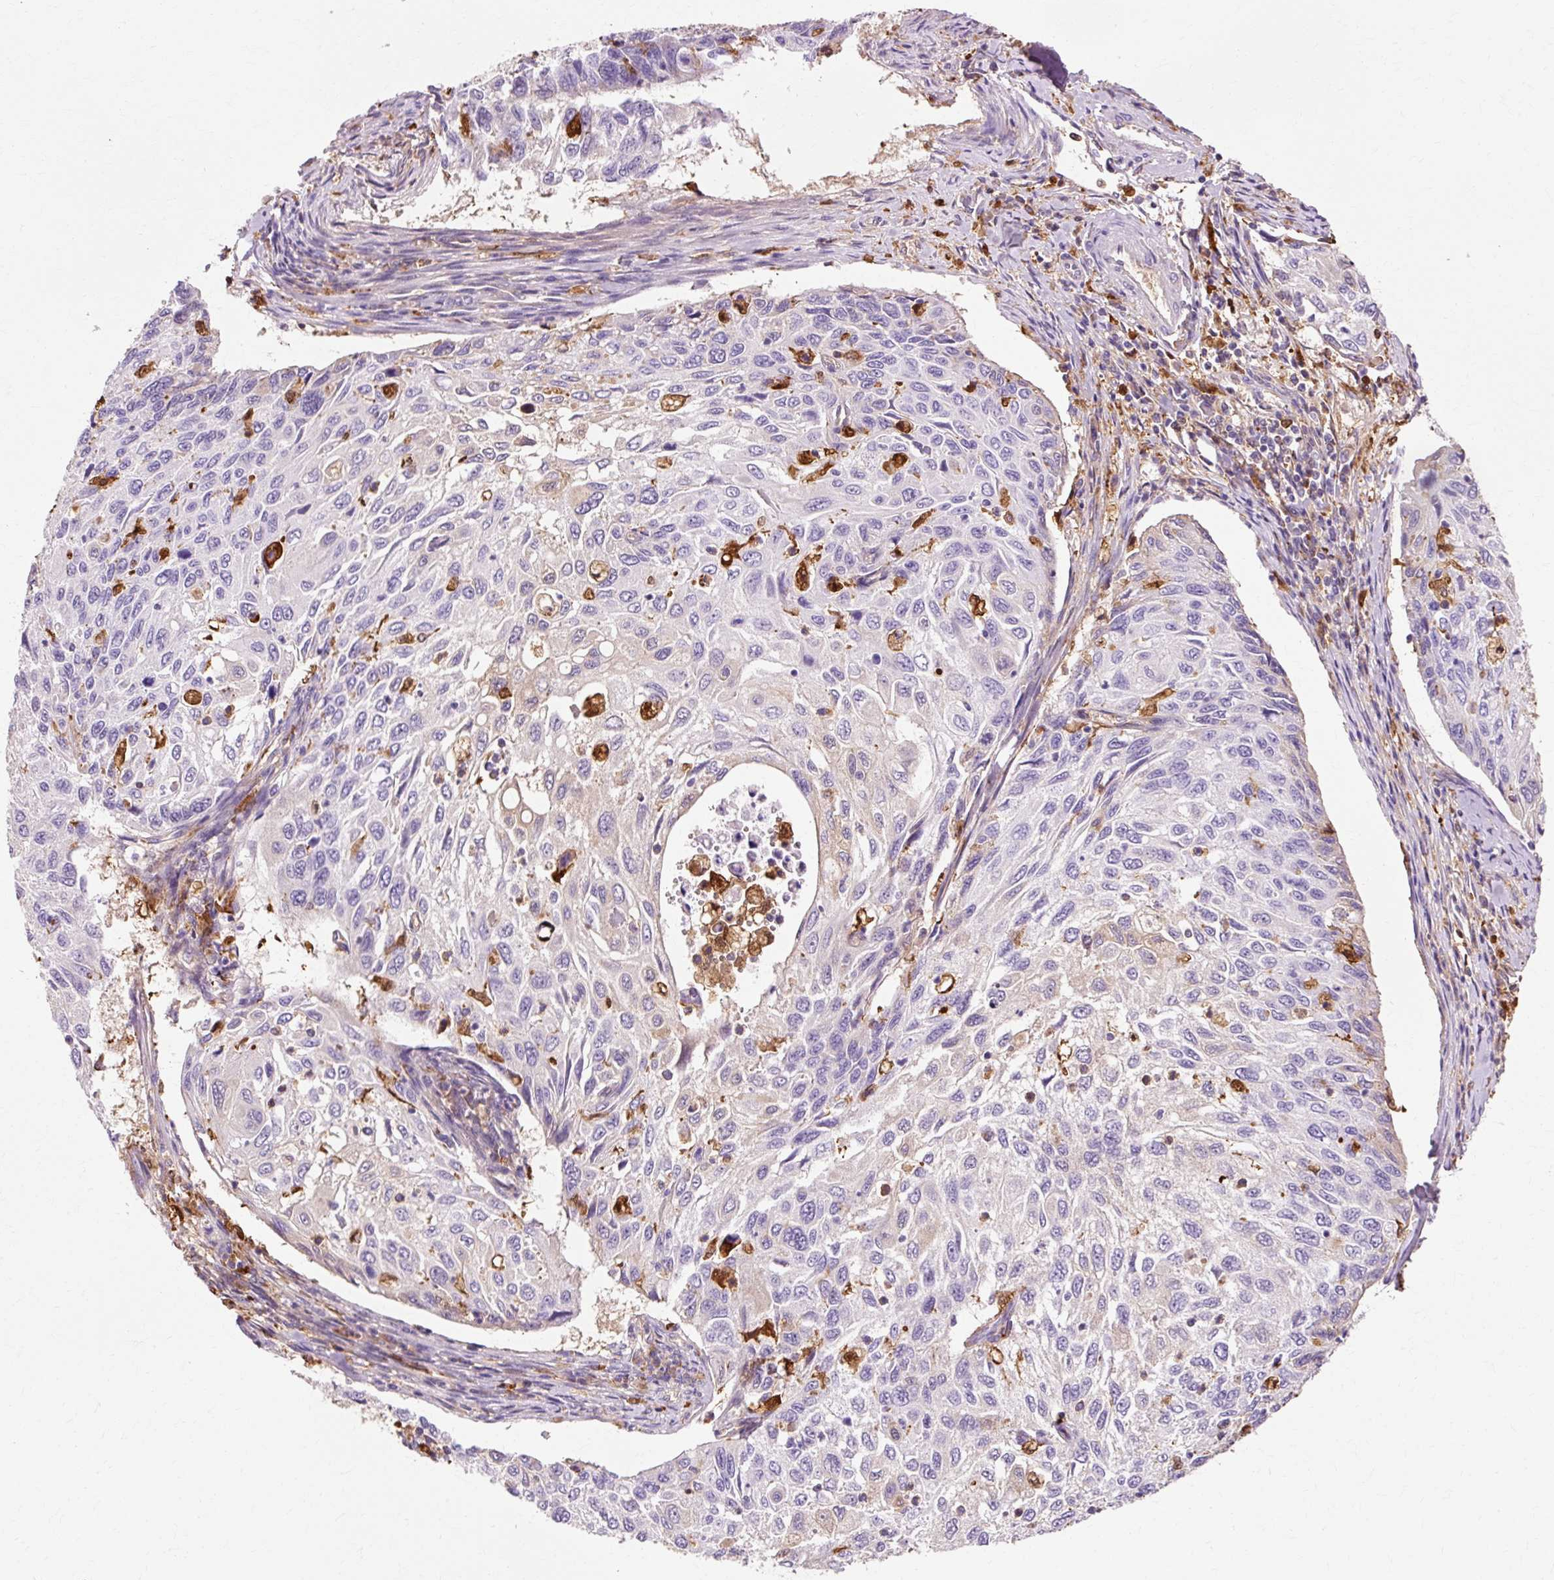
{"staining": {"intensity": "negative", "quantity": "none", "location": "none"}, "tissue": "cervical cancer", "cell_type": "Tumor cells", "image_type": "cancer", "snomed": [{"axis": "morphology", "description": "Squamous cell carcinoma, NOS"}, {"axis": "topography", "description": "Cervix"}], "caption": "Cervical squamous cell carcinoma was stained to show a protein in brown. There is no significant expression in tumor cells.", "gene": "GPX1", "patient": {"sex": "female", "age": 70}}